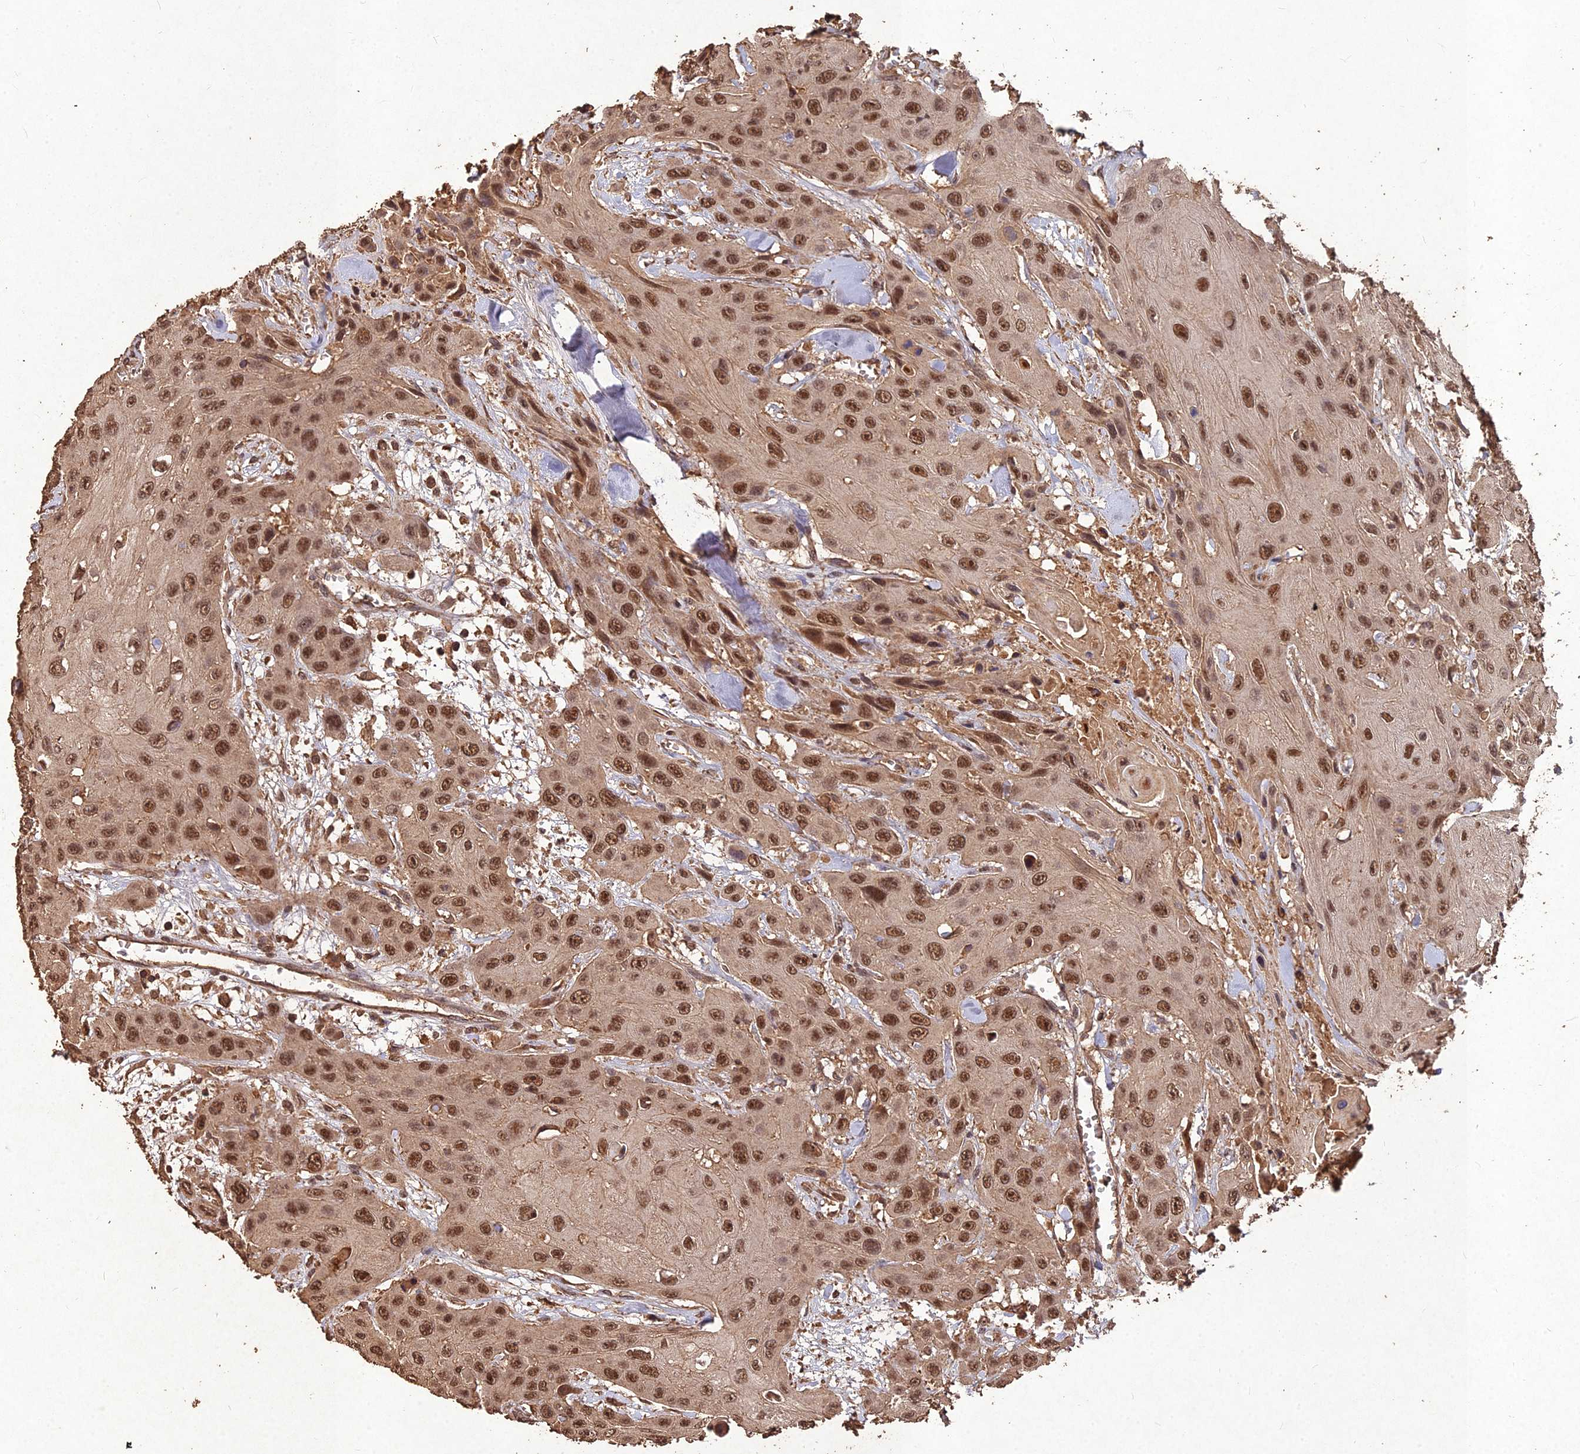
{"staining": {"intensity": "moderate", "quantity": ">75%", "location": "cytoplasmic/membranous,nuclear"}, "tissue": "head and neck cancer", "cell_type": "Tumor cells", "image_type": "cancer", "snomed": [{"axis": "morphology", "description": "Squamous cell carcinoma, NOS"}, {"axis": "topography", "description": "Head-Neck"}], "caption": "An immunohistochemistry (IHC) micrograph of tumor tissue is shown. Protein staining in brown shows moderate cytoplasmic/membranous and nuclear positivity in head and neck cancer (squamous cell carcinoma) within tumor cells. Using DAB (3,3'-diaminobenzidine) (brown) and hematoxylin (blue) stains, captured at high magnification using brightfield microscopy.", "gene": "SYMPK", "patient": {"sex": "male", "age": 81}}